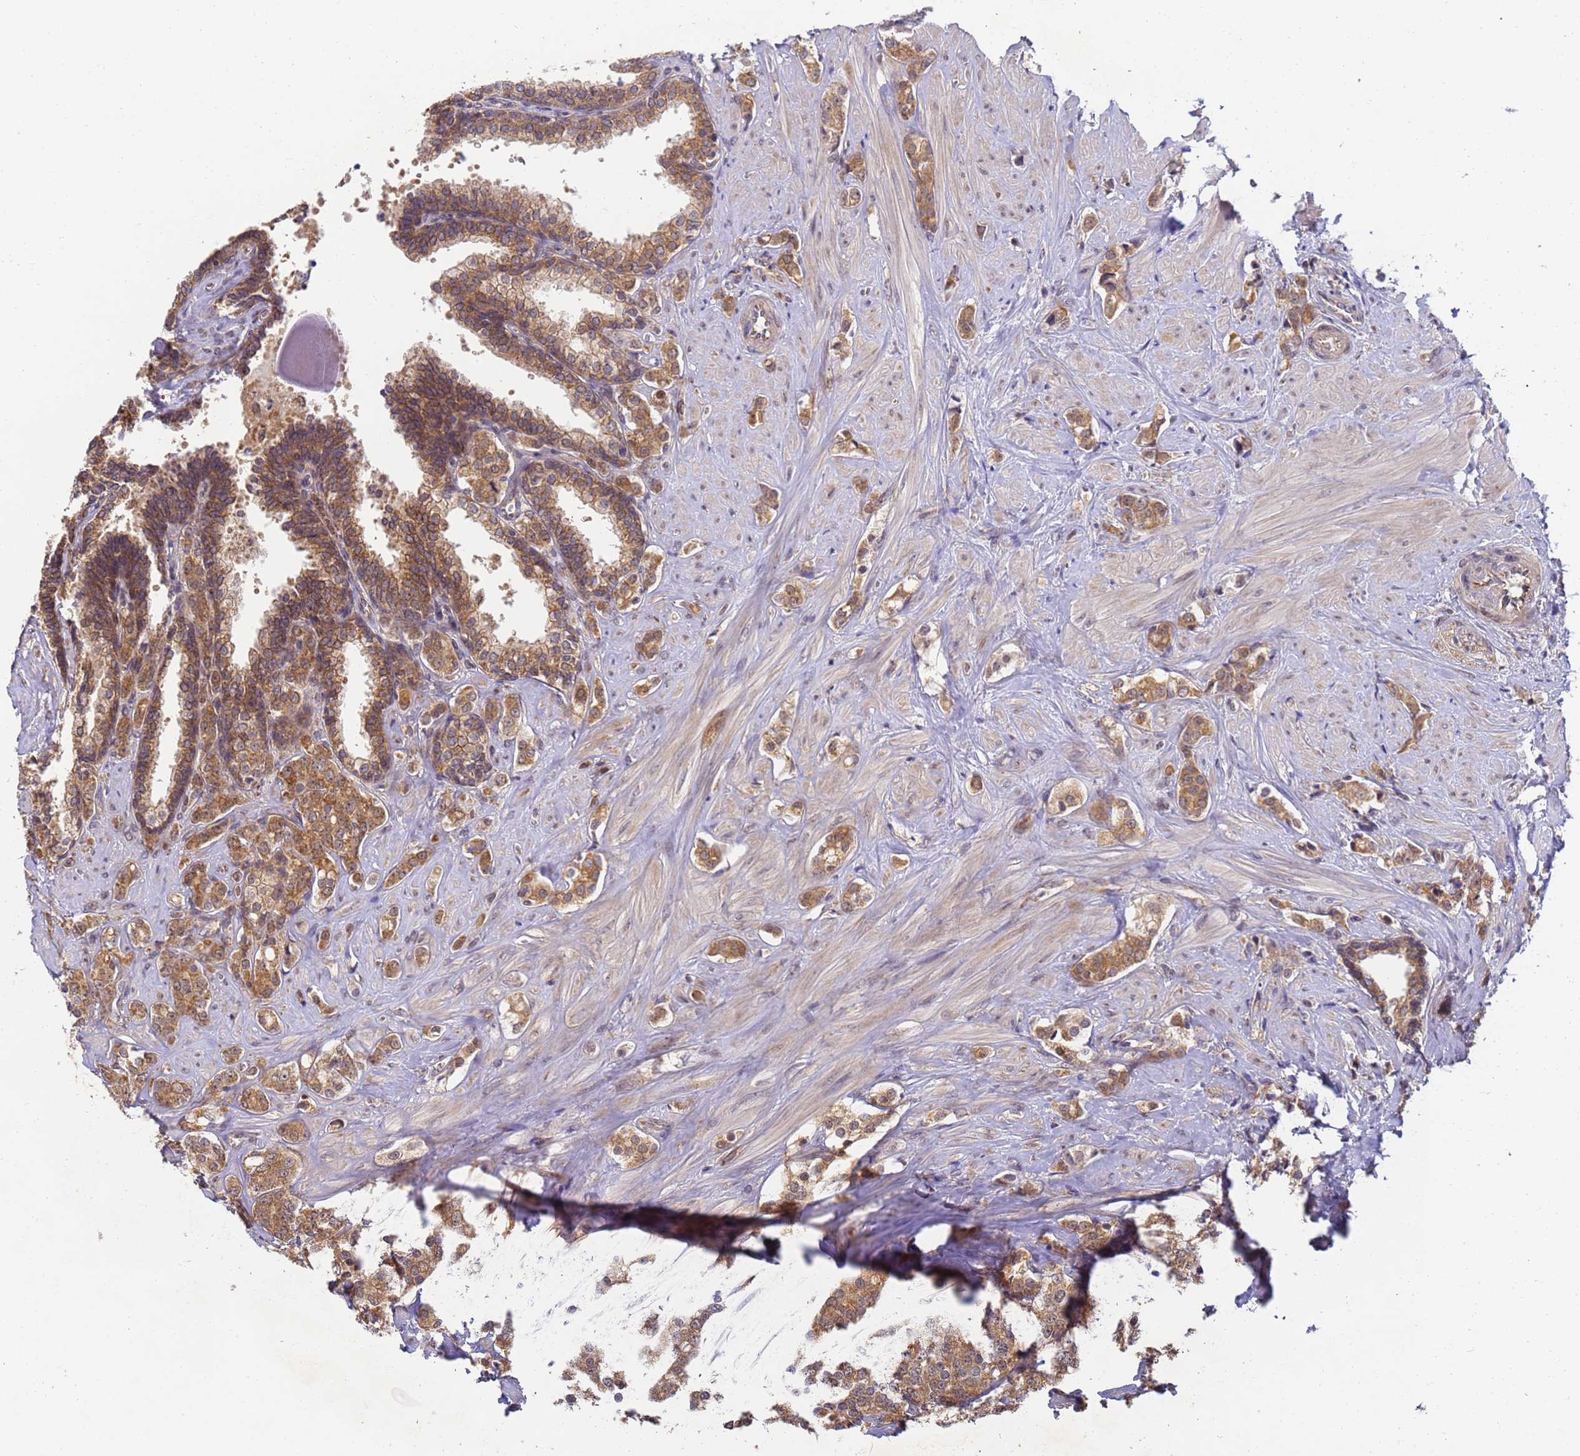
{"staining": {"intensity": "moderate", "quantity": ">75%", "location": "cytoplasmic/membranous"}, "tissue": "prostate cancer", "cell_type": "Tumor cells", "image_type": "cancer", "snomed": [{"axis": "morphology", "description": "Adenocarcinoma, High grade"}, {"axis": "topography", "description": "Prostate"}], "caption": "Immunohistochemical staining of human prostate cancer (adenocarcinoma (high-grade)) demonstrates medium levels of moderate cytoplasmic/membranous protein expression in approximately >75% of tumor cells.", "gene": "RAPGEF3", "patient": {"sex": "male", "age": 62}}